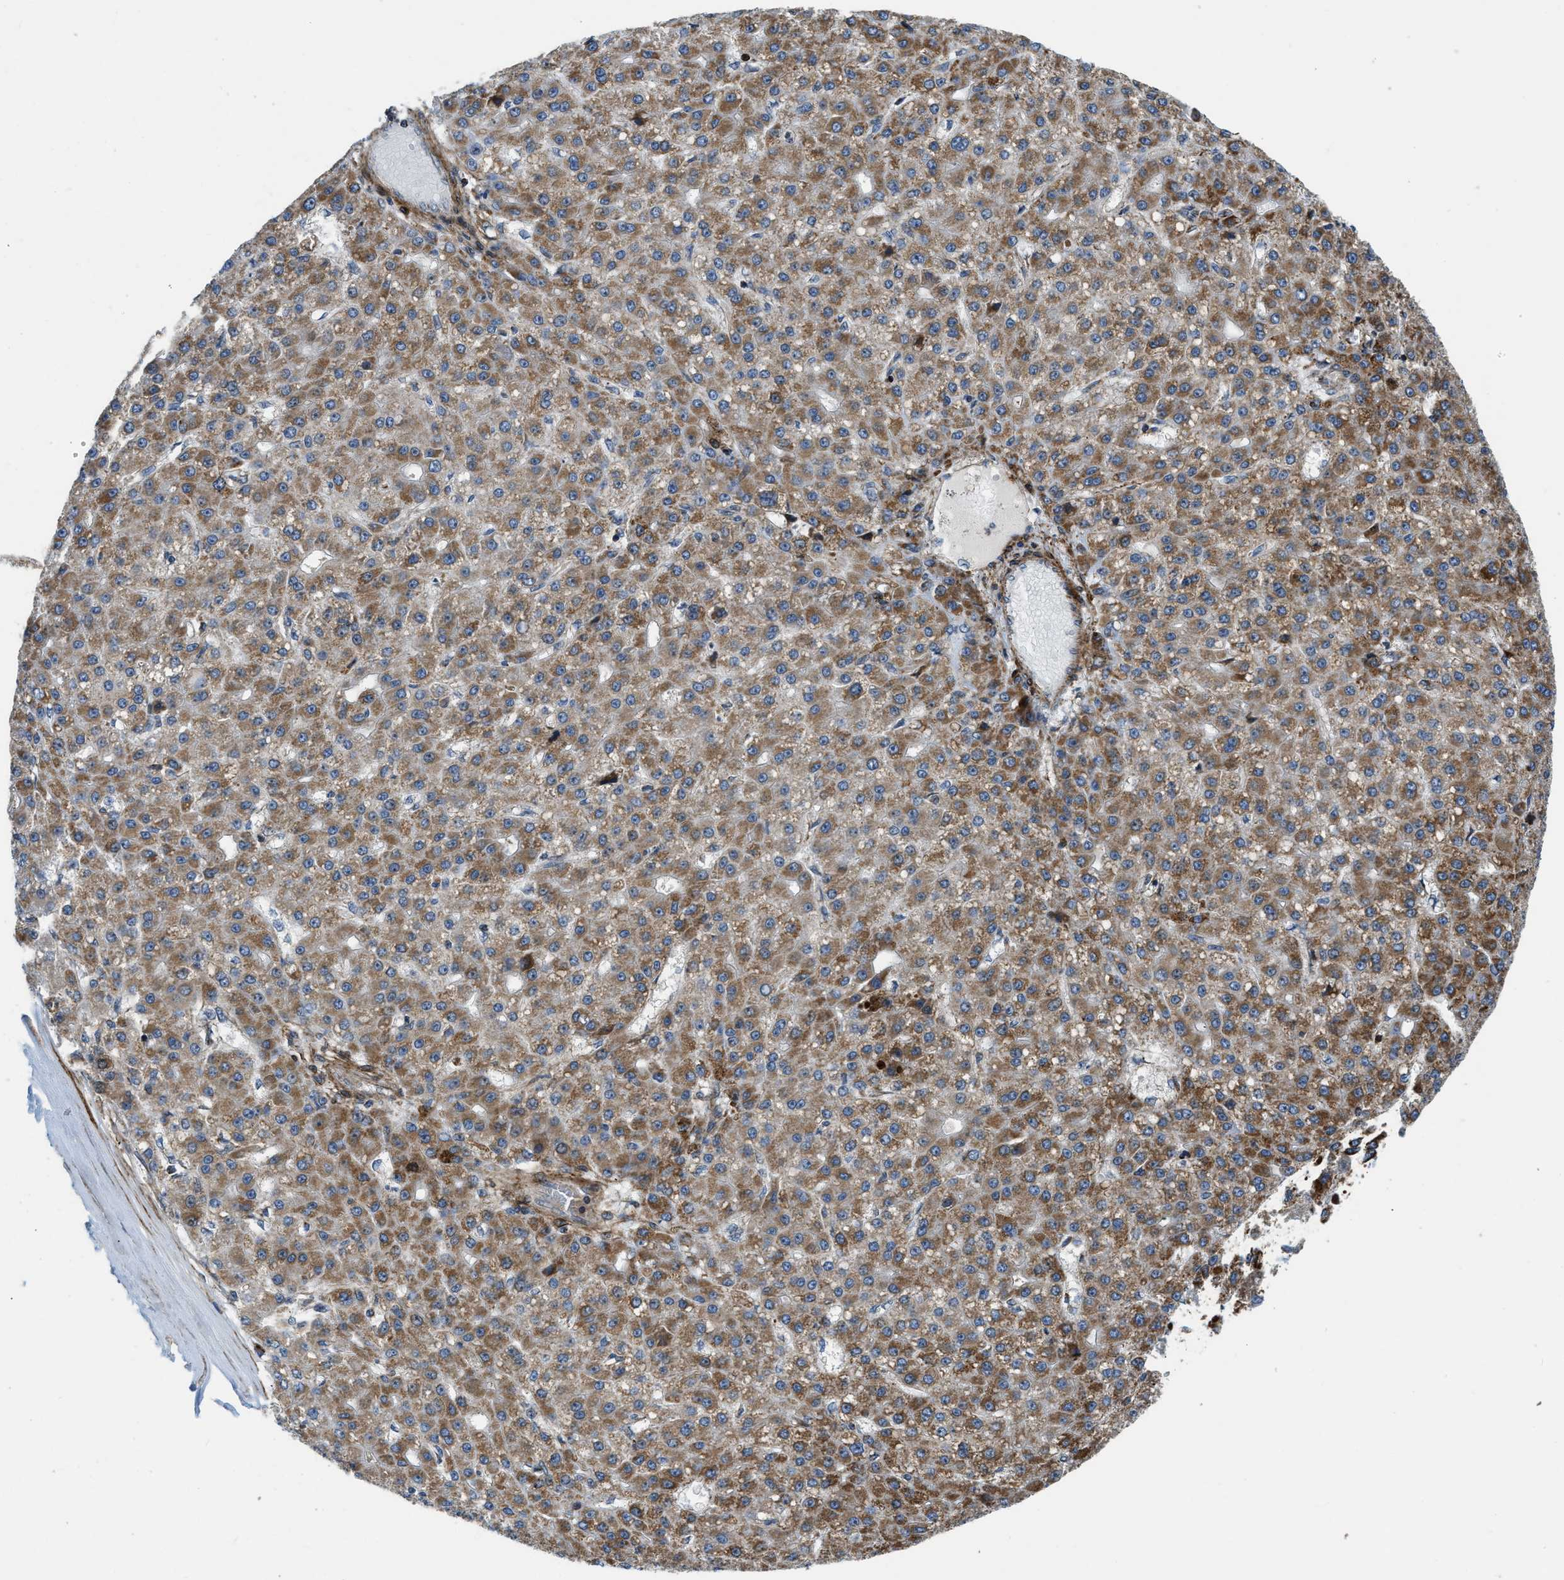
{"staining": {"intensity": "moderate", "quantity": ">75%", "location": "cytoplasmic/membranous"}, "tissue": "liver cancer", "cell_type": "Tumor cells", "image_type": "cancer", "snomed": [{"axis": "morphology", "description": "Carcinoma, Hepatocellular, NOS"}, {"axis": "topography", "description": "Liver"}], "caption": "A high-resolution micrograph shows immunohistochemistry staining of liver cancer (hepatocellular carcinoma), which reveals moderate cytoplasmic/membranous staining in about >75% of tumor cells. The protein is stained brown, and the nuclei are stained in blue (DAB (3,3'-diaminobenzidine) IHC with brightfield microscopy, high magnification).", "gene": "GSDME", "patient": {"sex": "male", "age": 67}}